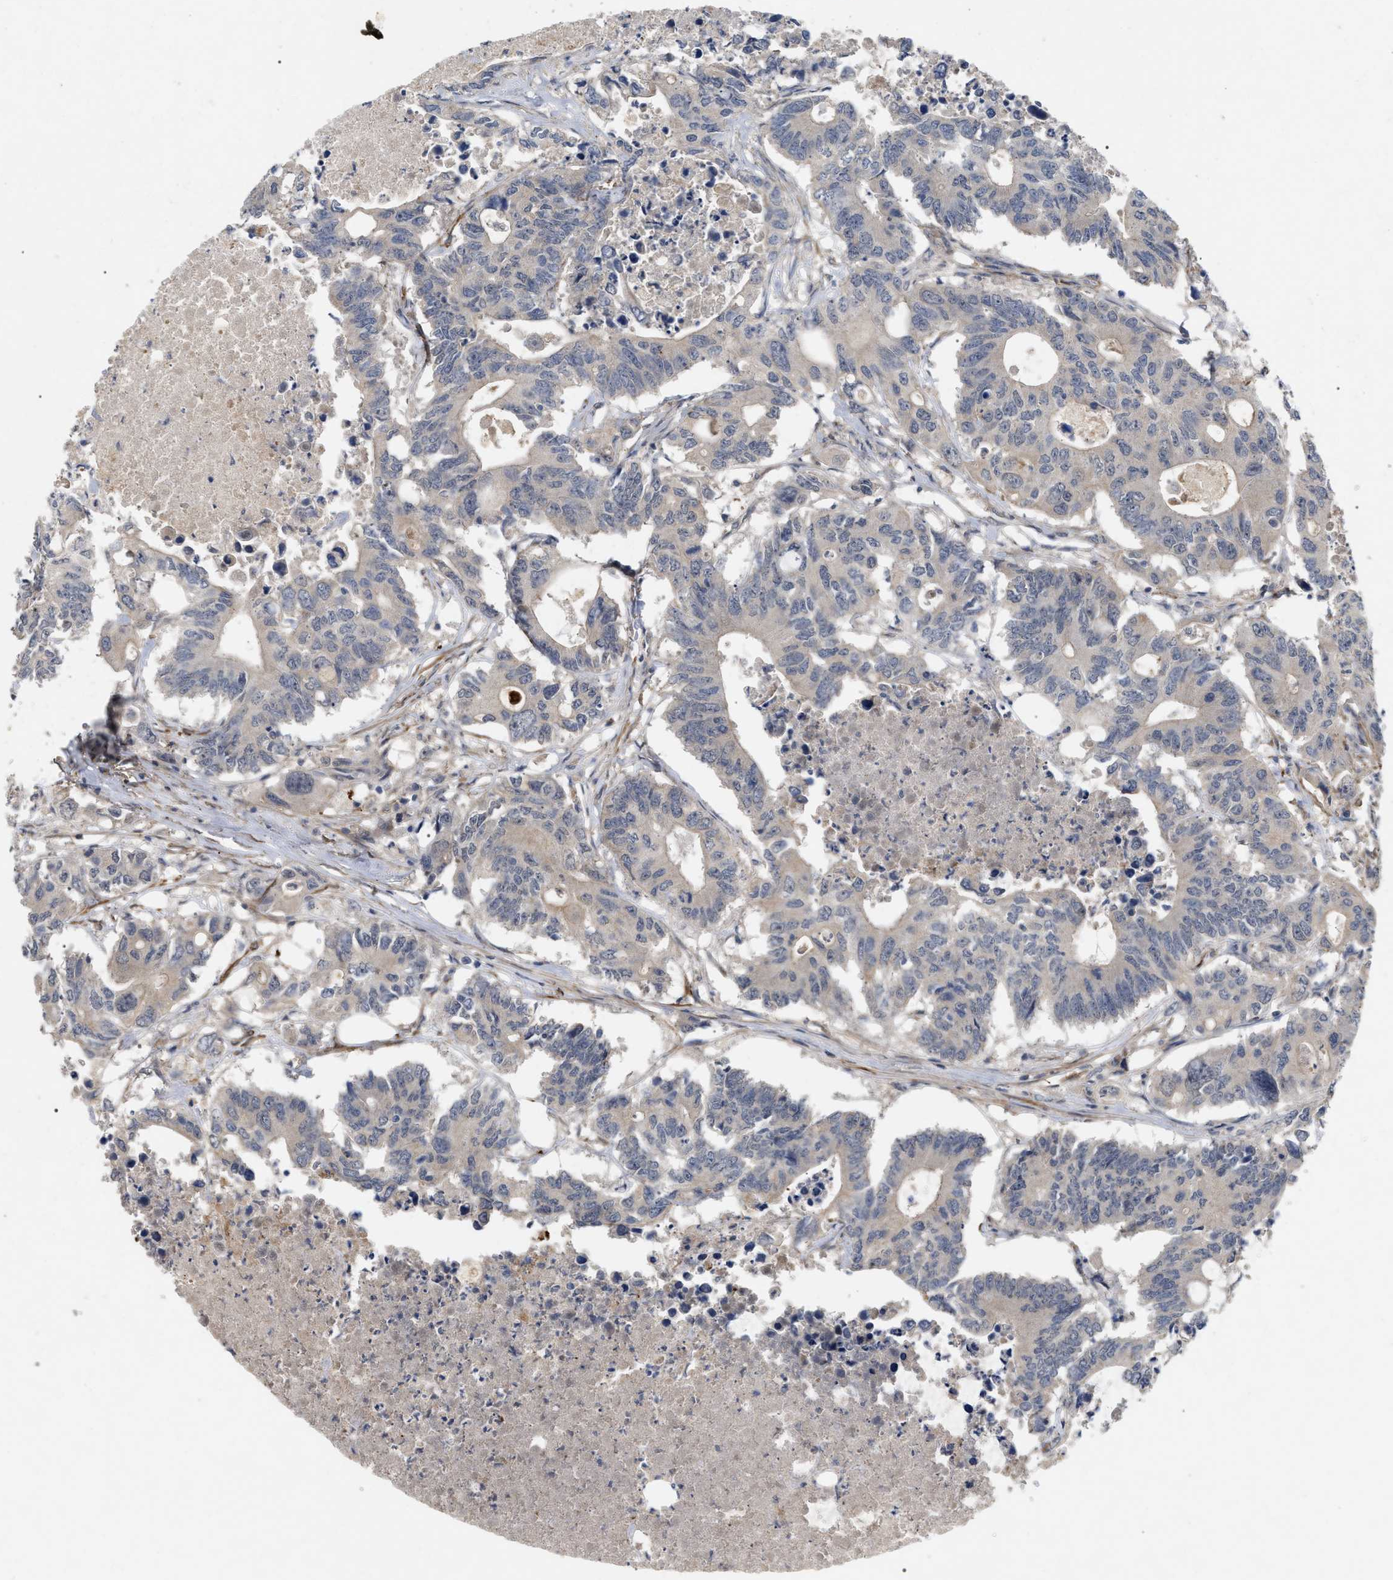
{"staining": {"intensity": "weak", "quantity": "<25%", "location": "cytoplasmic/membranous"}, "tissue": "colorectal cancer", "cell_type": "Tumor cells", "image_type": "cancer", "snomed": [{"axis": "morphology", "description": "Adenocarcinoma, NOS"}, {"axis": "topography", "description": "Colon"}], "caption": "This photomicrograph is of colorectal cancer (adenocarcinoma) stained with IHC to label a protein in brown with the nuclei are counter-stained blue. There is no positivity in tumor cells.", "gene": "ST6GALNAC6", "patient": {"sex": "male", "age": 71}}